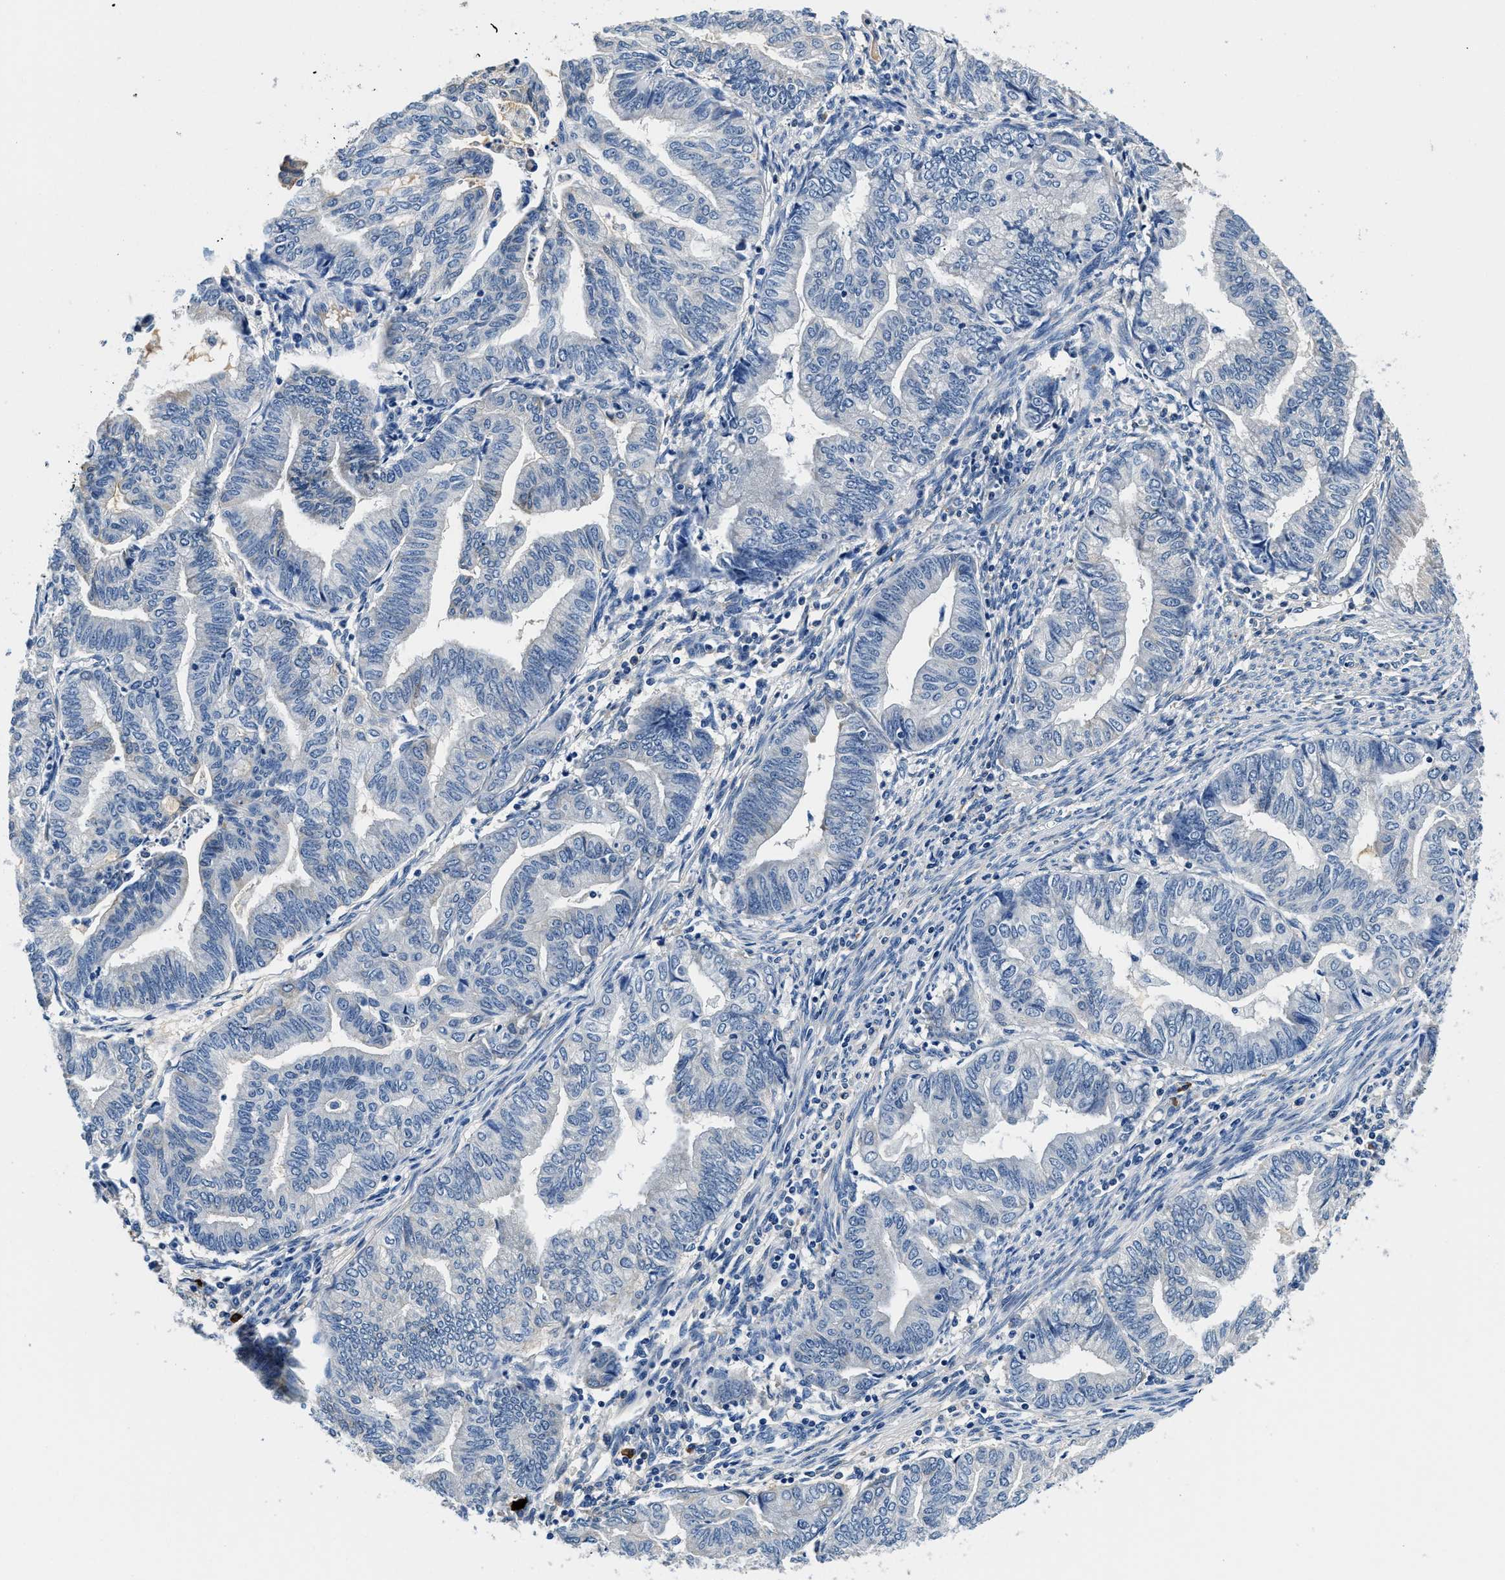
{"staining": {"intensity": "negative", "quantity": "none", "location": "none"}, "tissue": "endometrial cancer", "cell_type": "Tumor cells", "image_type": "cancer", "snomed": [{"axis": "morphology", "description": "Adenocarcinoma, NOS"}, {"axis": "topography", "description": "Endometrium"}], "caption": "The IHC image has no significant positivity in tumor cells of endometrial cancer (adenocarcinoma) tissue.", "gene": "ZFAND3", "patient": {"sex": "female", "age": 79}}